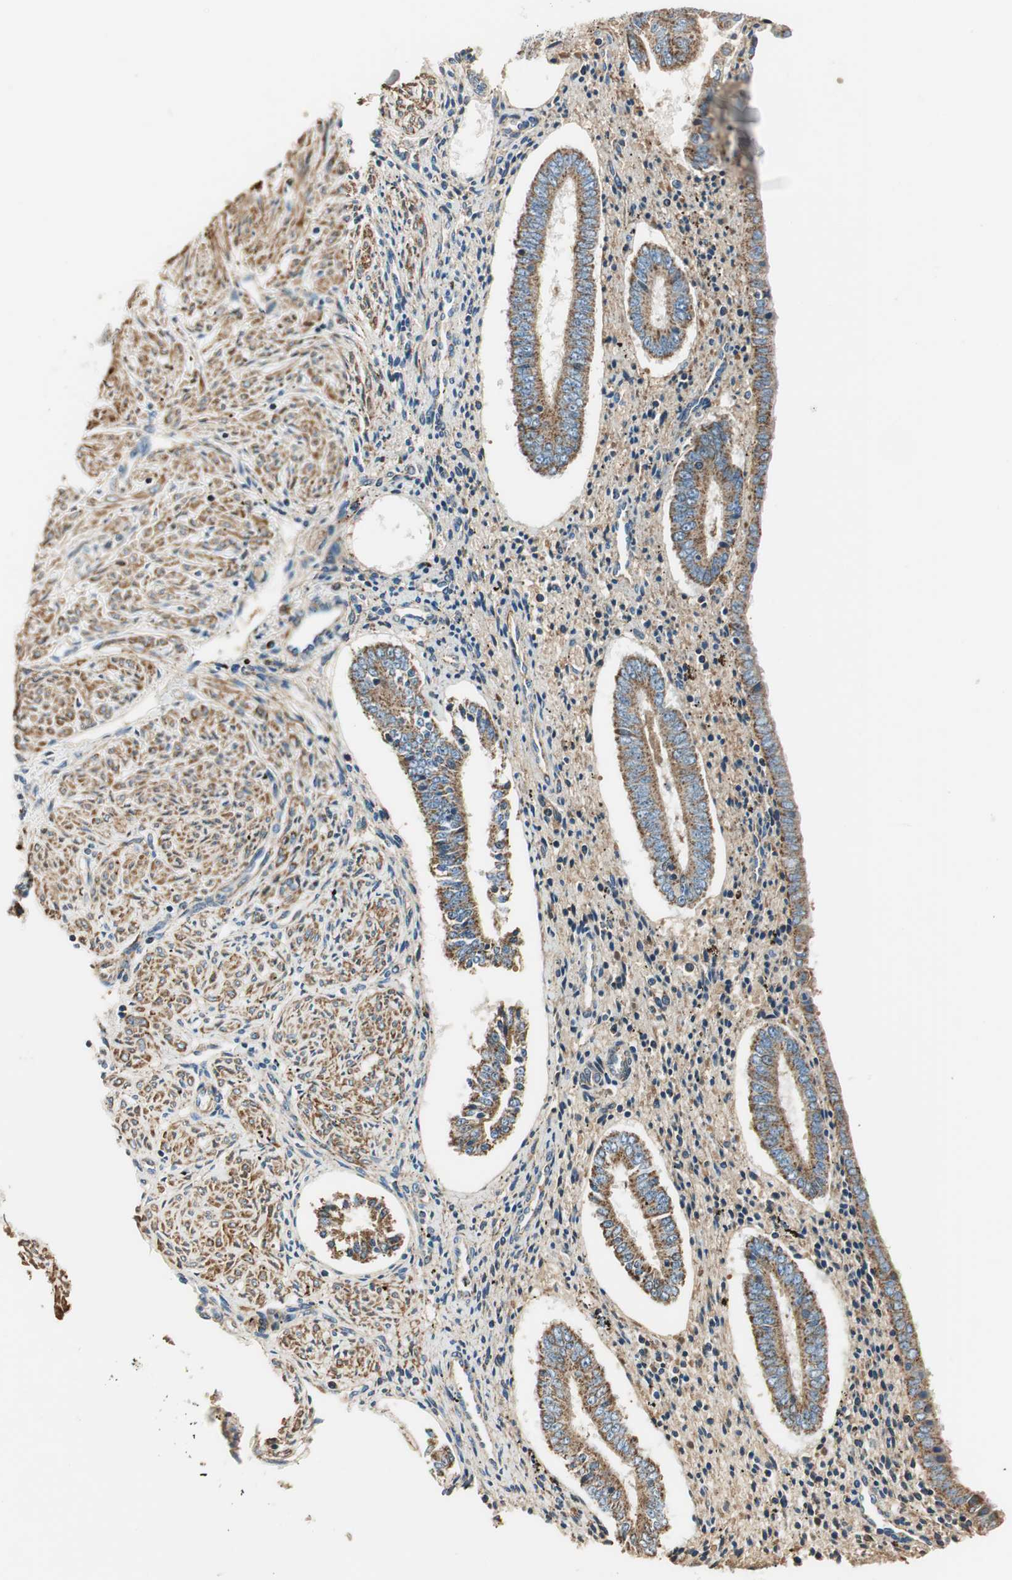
{"staining": {"intensity": "moderate", "quantity": "<25%", "location": "cytoplasmic/membranous"}, "tissue": "endometrium", "cell_type": "Cells in endometrial stroma", "image_type": "normal", "snomed": [{"axis": "morphology", "description": "Normal tissue, NOS"}, {"axis": "topography", "description": "Endometrium"}], "caption": "Moderate cytoplasmic/membranous expression for a protein is present in approximately <25% of cells in endometrial stroma of unremarkable endometrium using immunohistochemistry (IHC).", "gene": "RORB", "patient": {"sex": "female", "age": 42}}